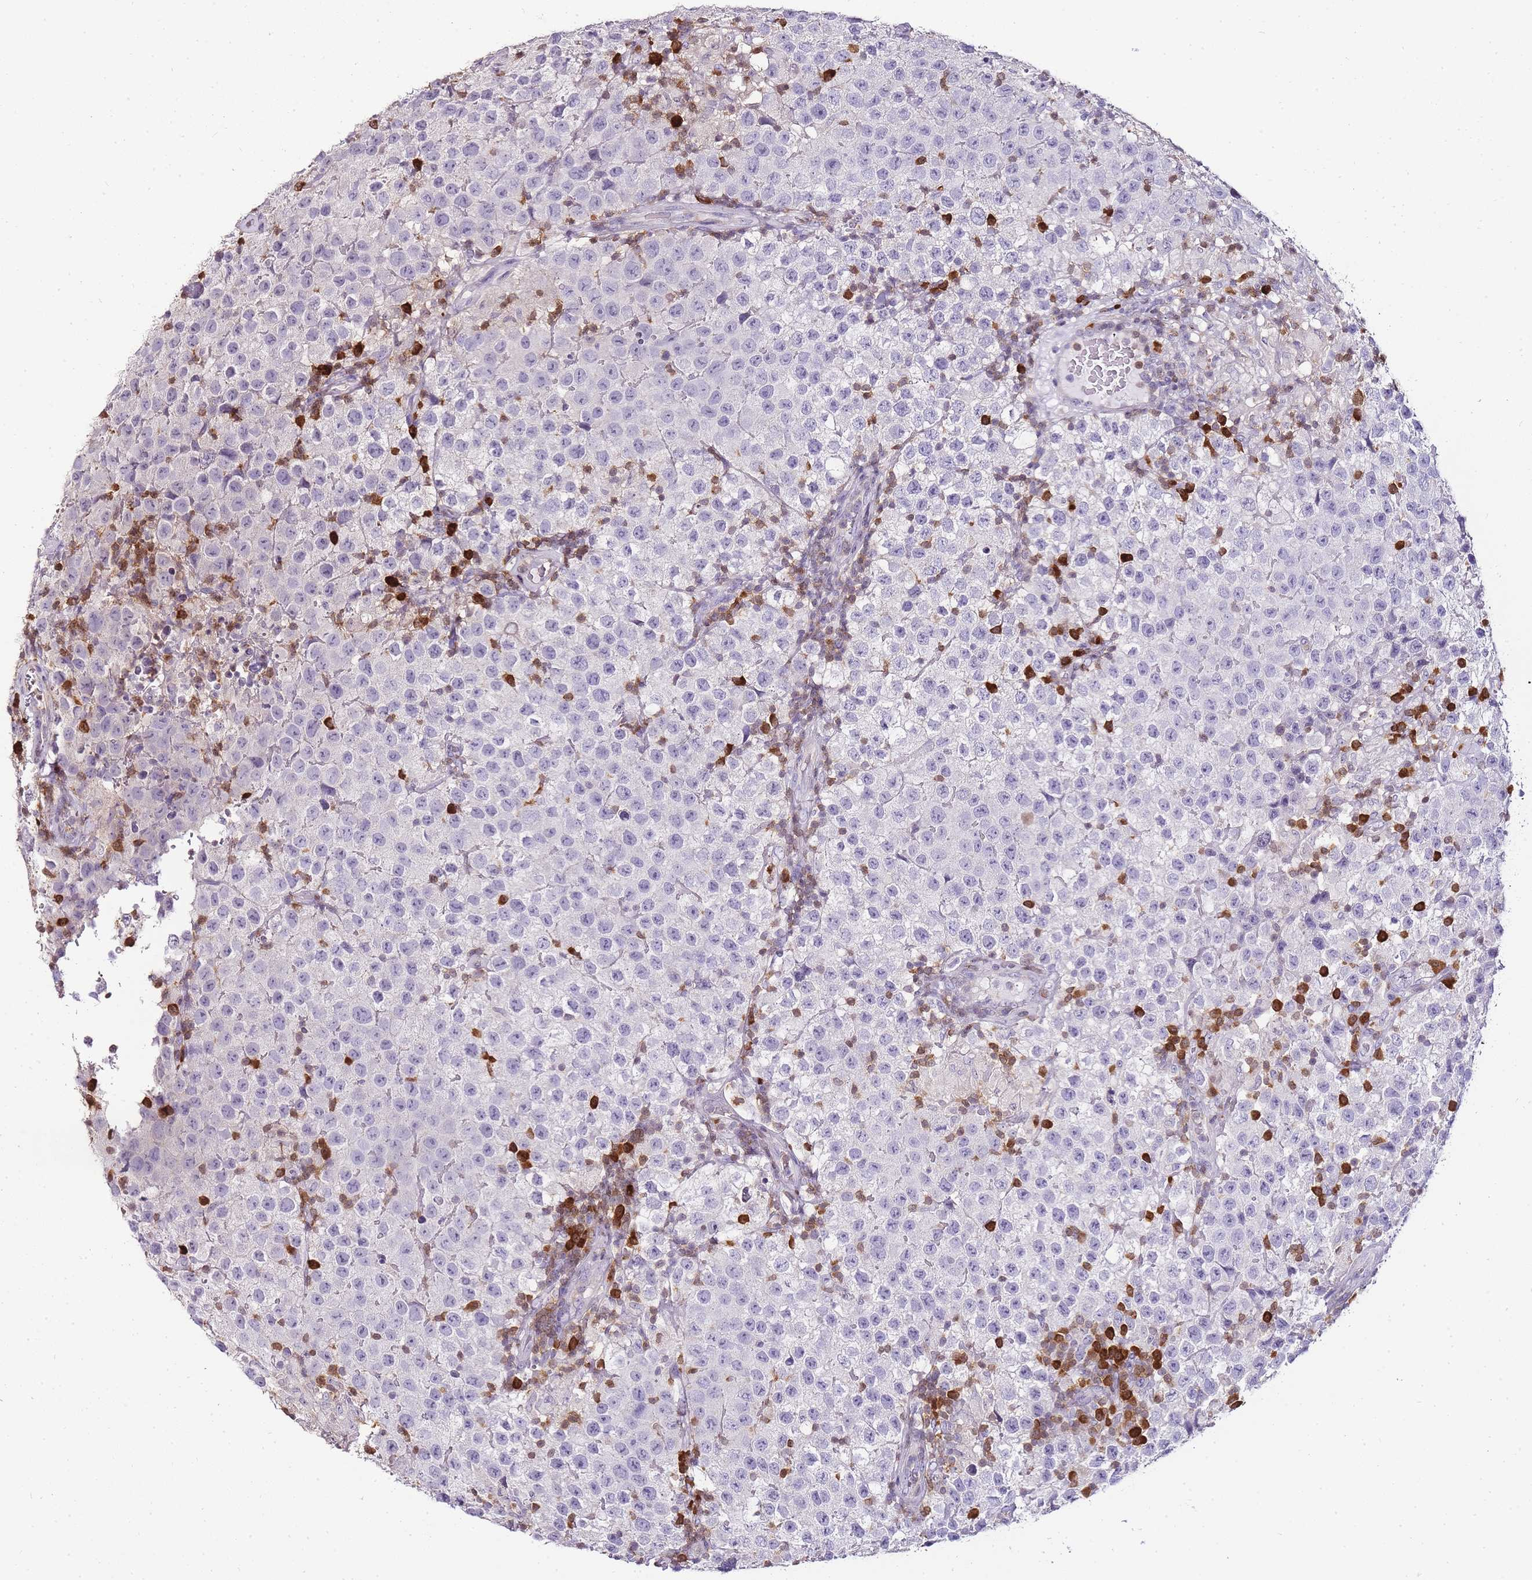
{"staining": {"intensity": "negative", "quantity": "none", "location": "none"}, "tissue": "testis cancer", "cell_type": "Tumor cells", "image_type": "cancer", "snomed": [{"axis": "morphology", "description": "Seminoma, NOS"}, {"axis": "morphology", "description": "Carcinoma, Embryonal, NOS"}, {"axis": "topography", "description": "Testis"}], "caption": "DAB (3,3'-diaminobenzidine) immunohistochemical staining of embryonal carcinoma (testis) shows no significant staining in tumor cells.", "gene": "ZBP1", "patient": {"sex": "male", "age": 41}}